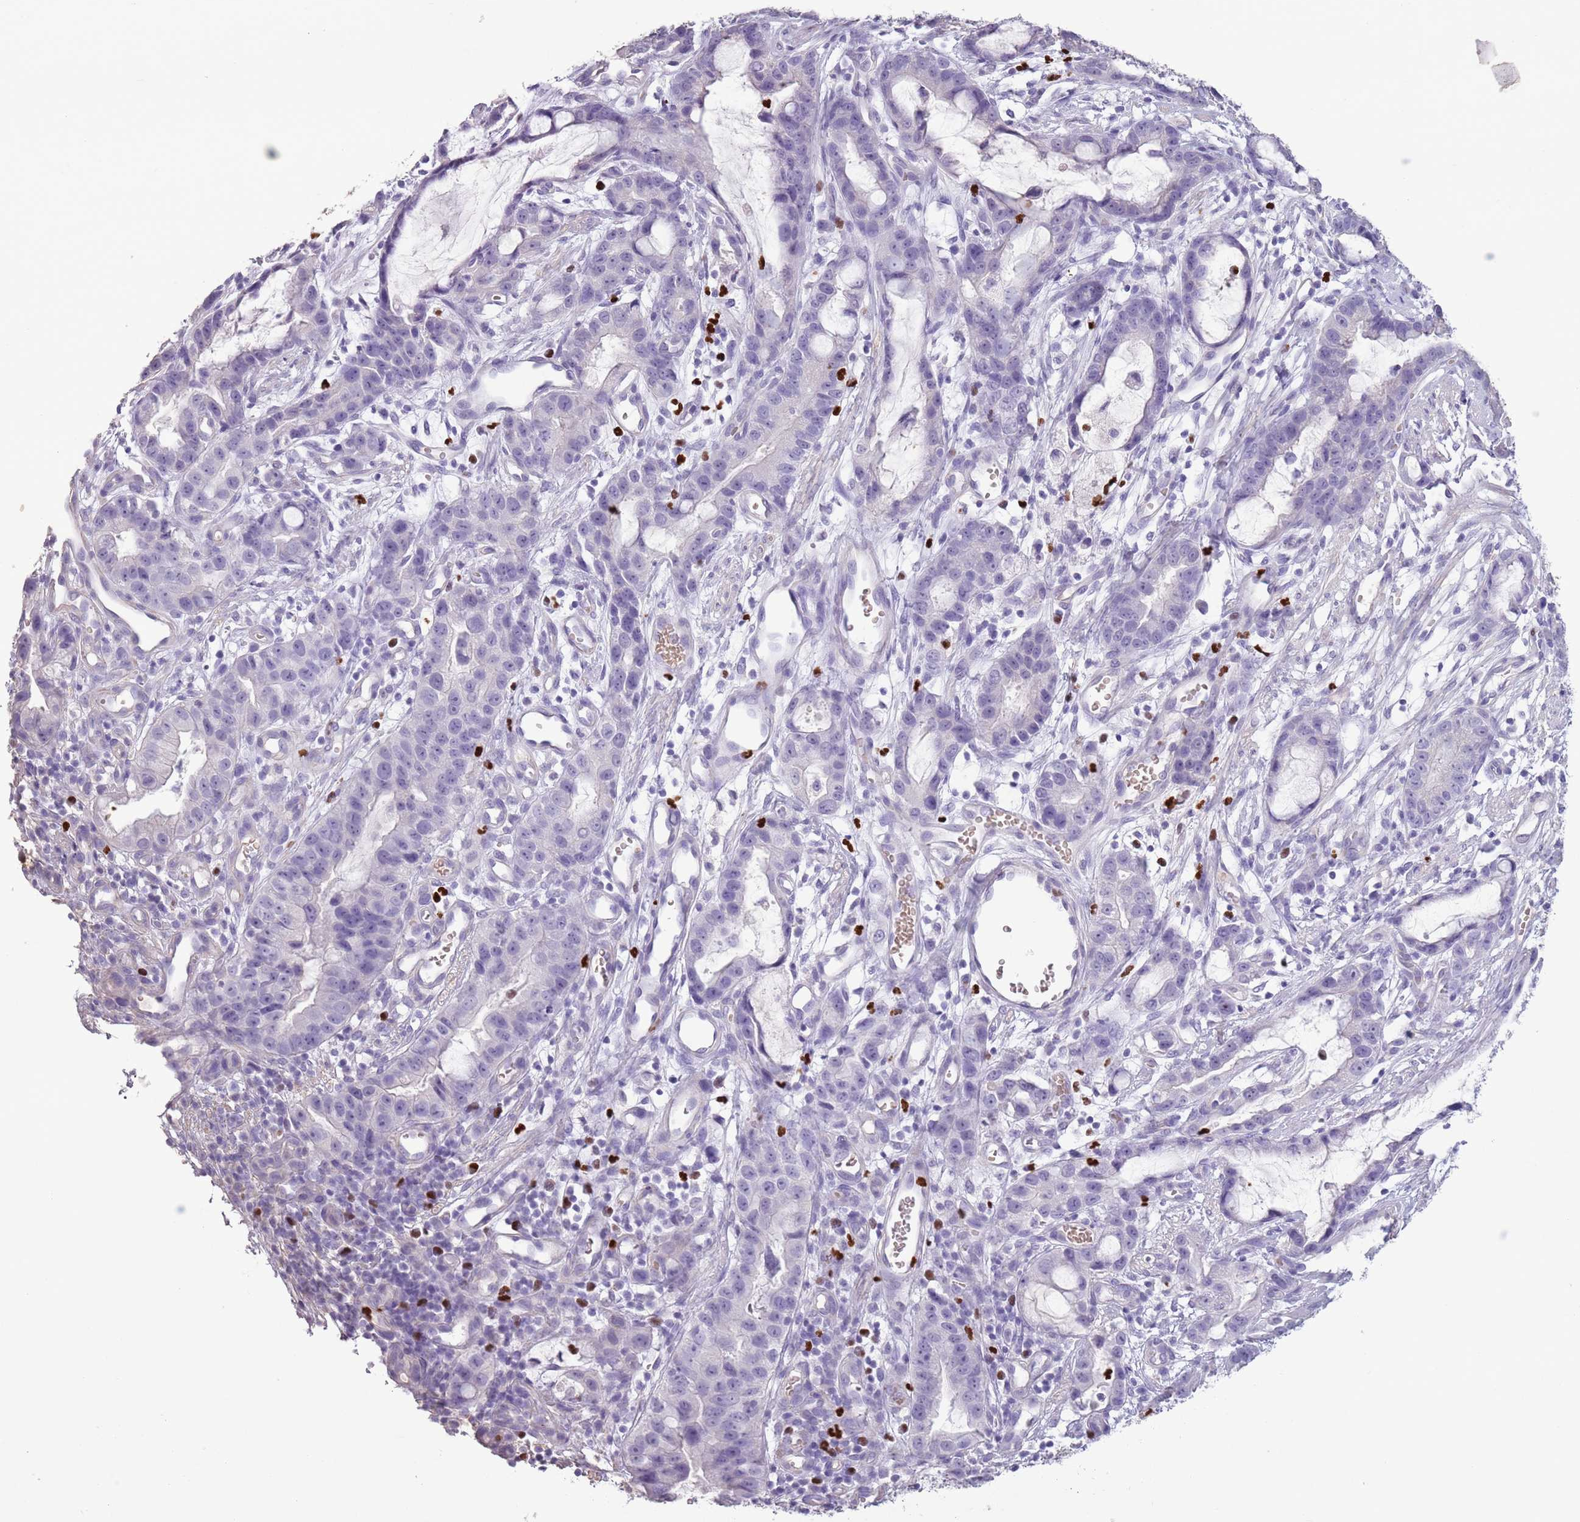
{"staining": {"intensity": "negative", "quantity": "none", "location": "none"}, "tissue": "stomach cancer", "cell_type": "Tumor cells", "image_type": "cancer", "snomed": [{"axis": "morphology", "description": "Adenocarcinoma, NOS"}, {"axis": "topography", "description": "Stomach"}], "caption": "High magnification brightfield microscopy of stomach cancer stained with DAB (3,3'-diaminobenzidine) (brown) and counterstained with hematoxylin (blue): tumor cells show no significant expression.", "gene": "CELF6", "patient": {"sex": "male", "age": 55}}